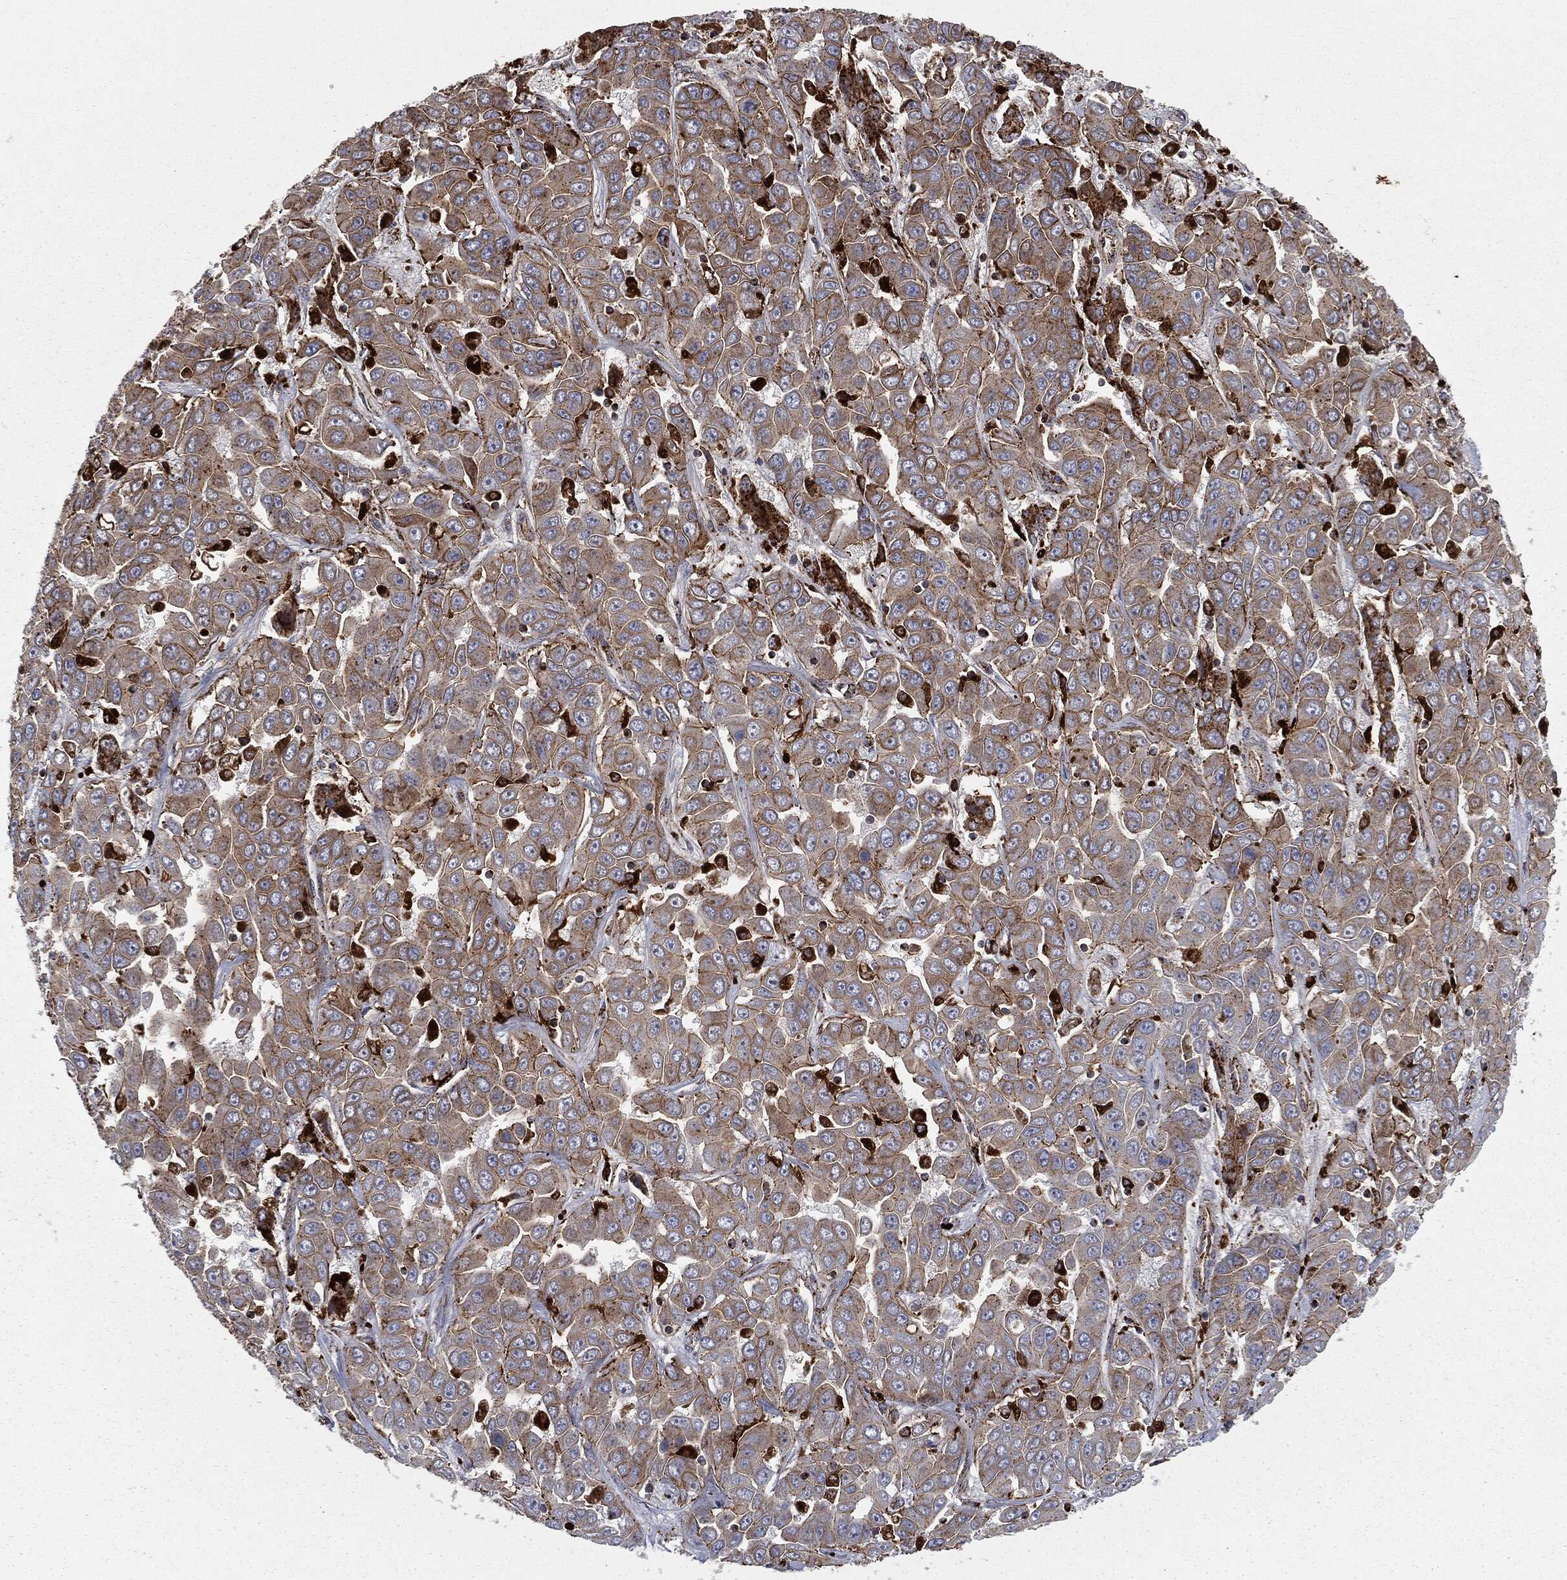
{"staining": {"intensity": "moderate", "quantity": ">75%", "location": "cytoplasmic/membranous"}, "tissue": "liver cancer", "cell_type": "Tumor cells", "image_type": "cancer", "snomed": [{"axis": "morphology", "description": "Cholangiocarcinoma"}, {"axis": "topography", "description": "Liver"}], "caption": "Protein expression by IHC demonstrates moderate cytoplasmic/membranous expression in about >75% of tumor cells in cholangiocarcinoma (liver). The staining was performed using DAB to visualize the protein expression in brown, while the nuclei were stained in blue with hematoxylin (Magnification: 20x).", "gene": "CTSA", "patient": {"sex": "female", "age": 52}}